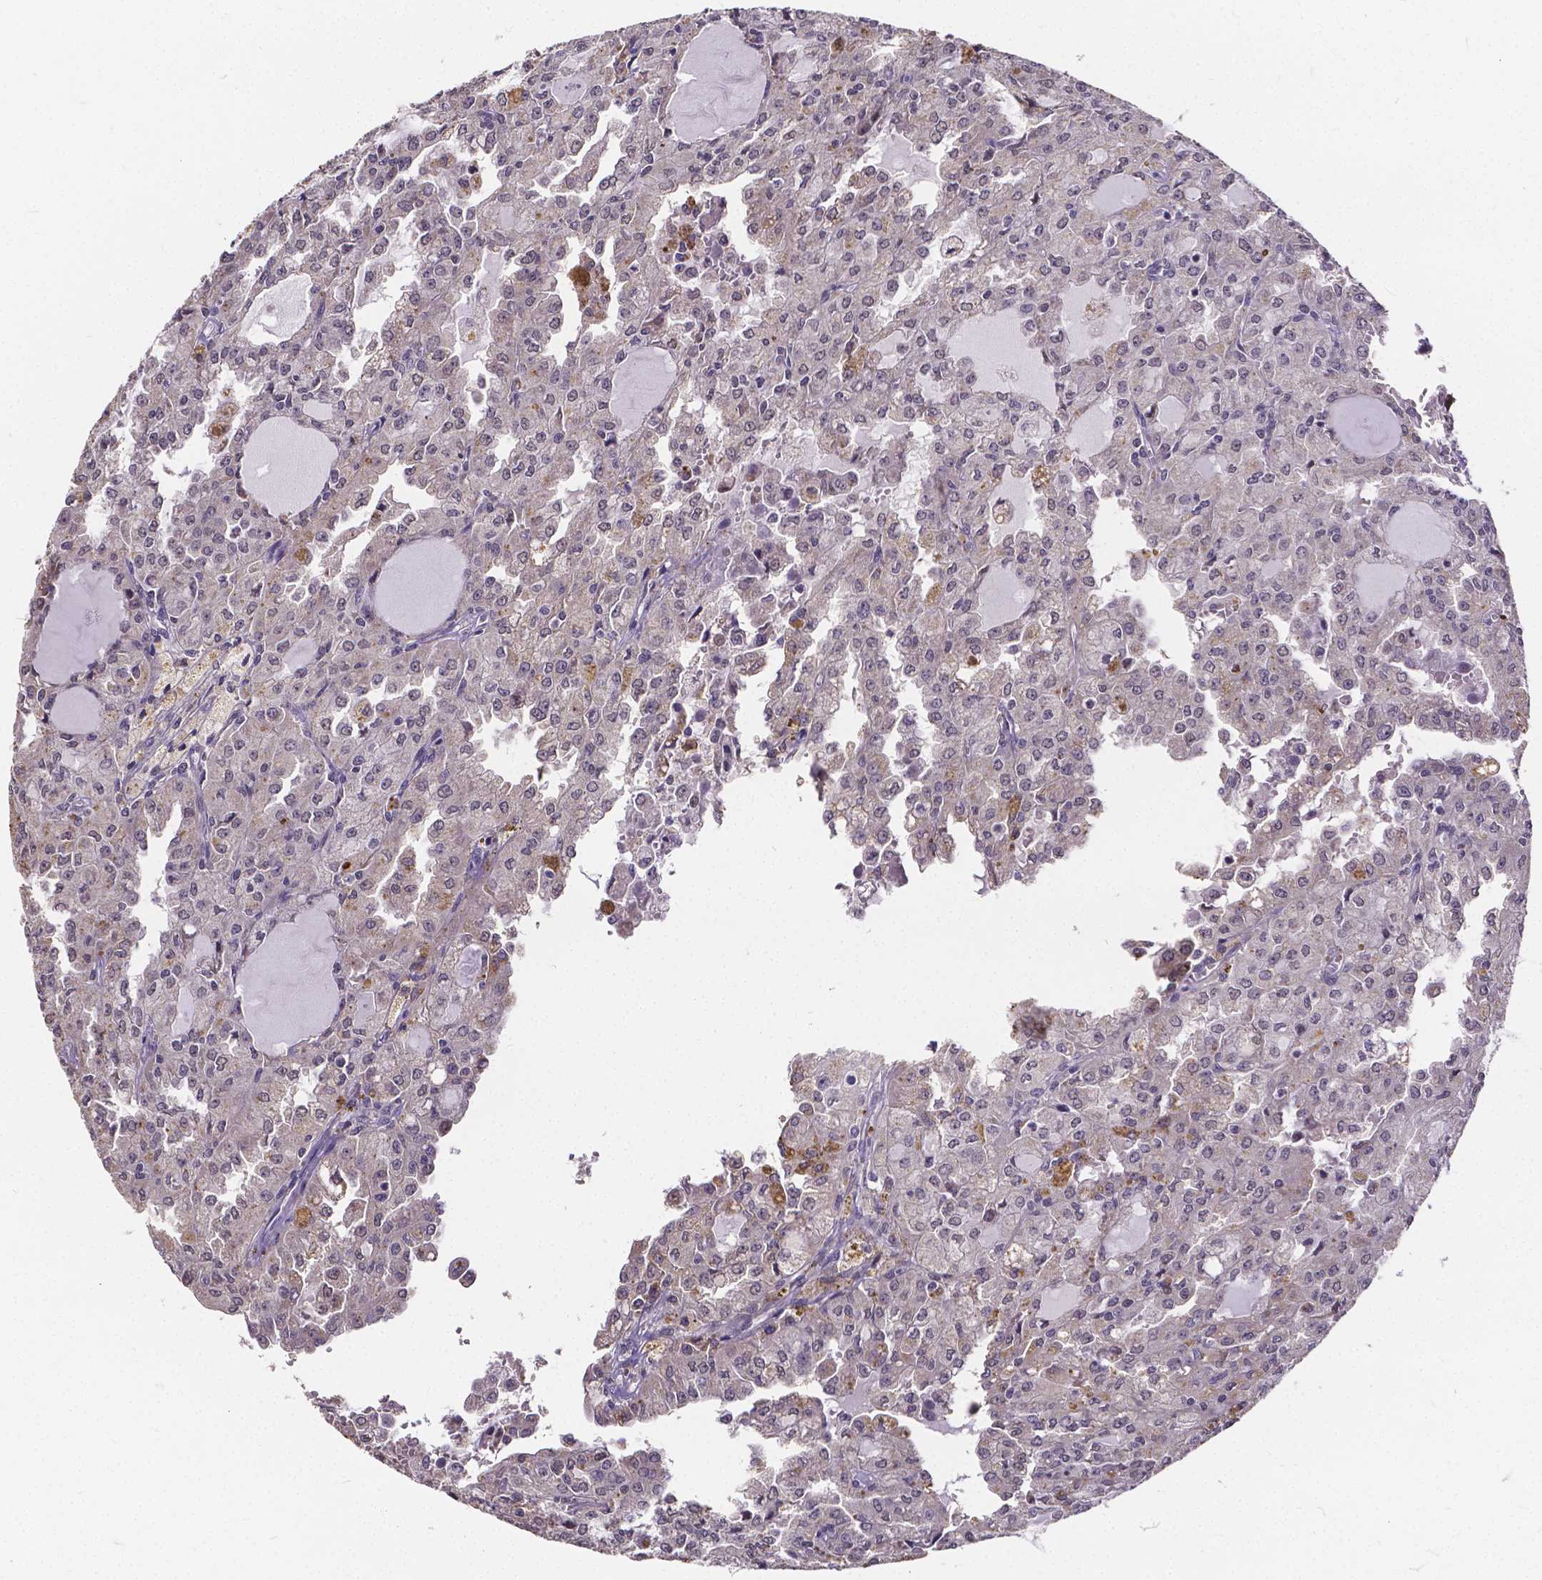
{"staining": {"intensity": "weak", "quantity": "25%-75%", "location": "nuclear"}, "tissue": "head and neck cancer", "cell_type": "Tumor cells", "image_type": "cancer", "snomed": [{"axis": "morphology", "description": "Adenocarcinoma, NOS"}, {"axis": "topography", "description": "Head-Neck"}], "caption": "Immunohistochemistry of human adenocarcinoma (head and neck) demonstrates low levels of weak nuclear positivity in about 25%-75% of tumor cells.", "gene": "CTNNA2", "patient": {"sex": "male", "age": 64}}